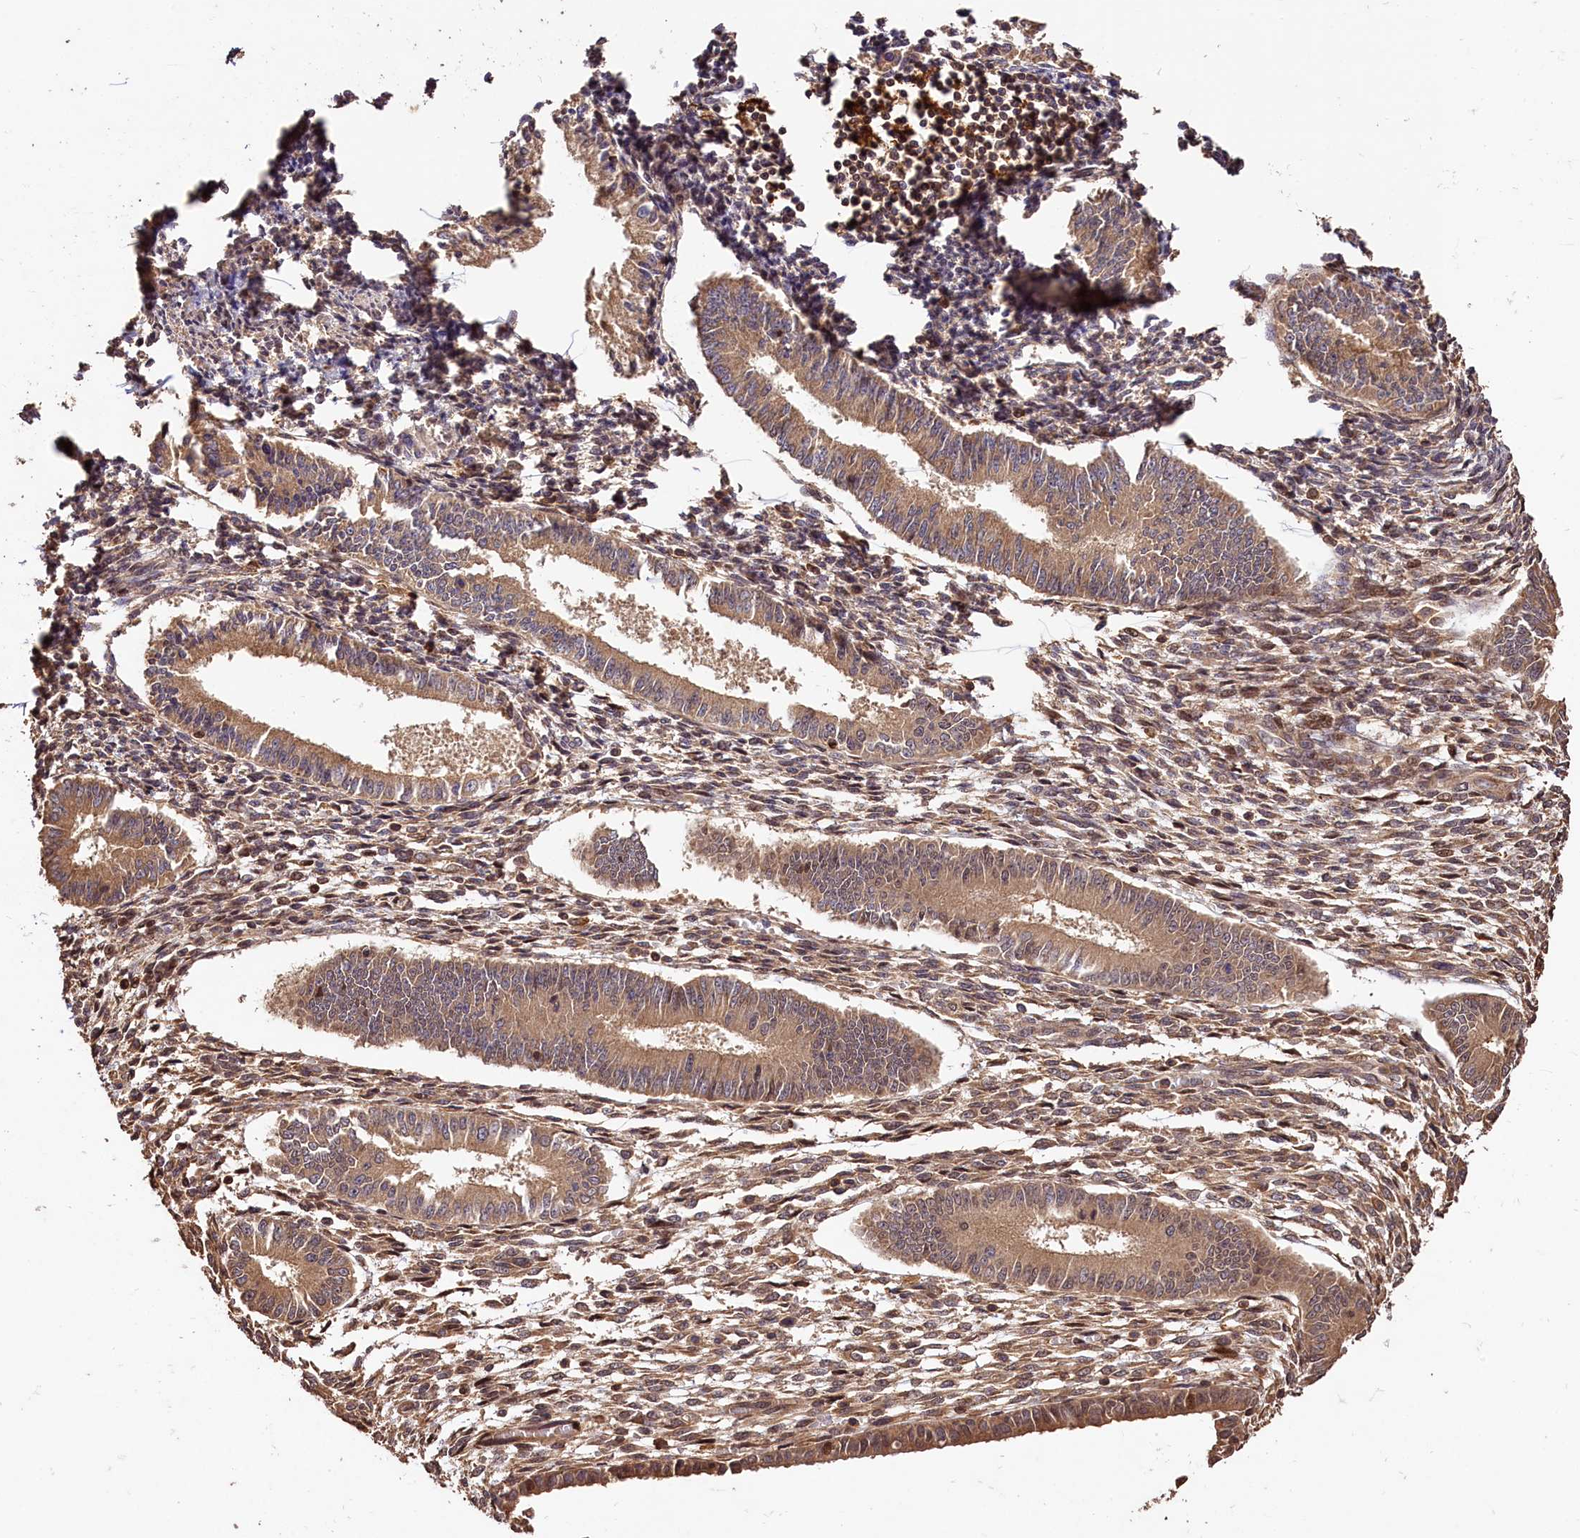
{"staining": {"intensity": "weak", "quantity": "25%-75%", "location": "cytoplasmic/membranous"}, "tissue": "endometrium", "cell_type": "Cells in endometrial stroma", "image_type": "normal", "snomed": [{"axis": "morphology", "description": "Normal tissue, NOS"}, {"axis": "topography", "description": "Uterus"}, {"axis": "topography", "description": "Endometrium"}], "caption": "Immunohistochemical staining of benign endometrium shows low levels of weak cytoplasmic/membranous positivity in about 25%-75% of cells in endometrial stroma.", "gene": "KPTN", "patient": {"sex": "female", "age": 48}}